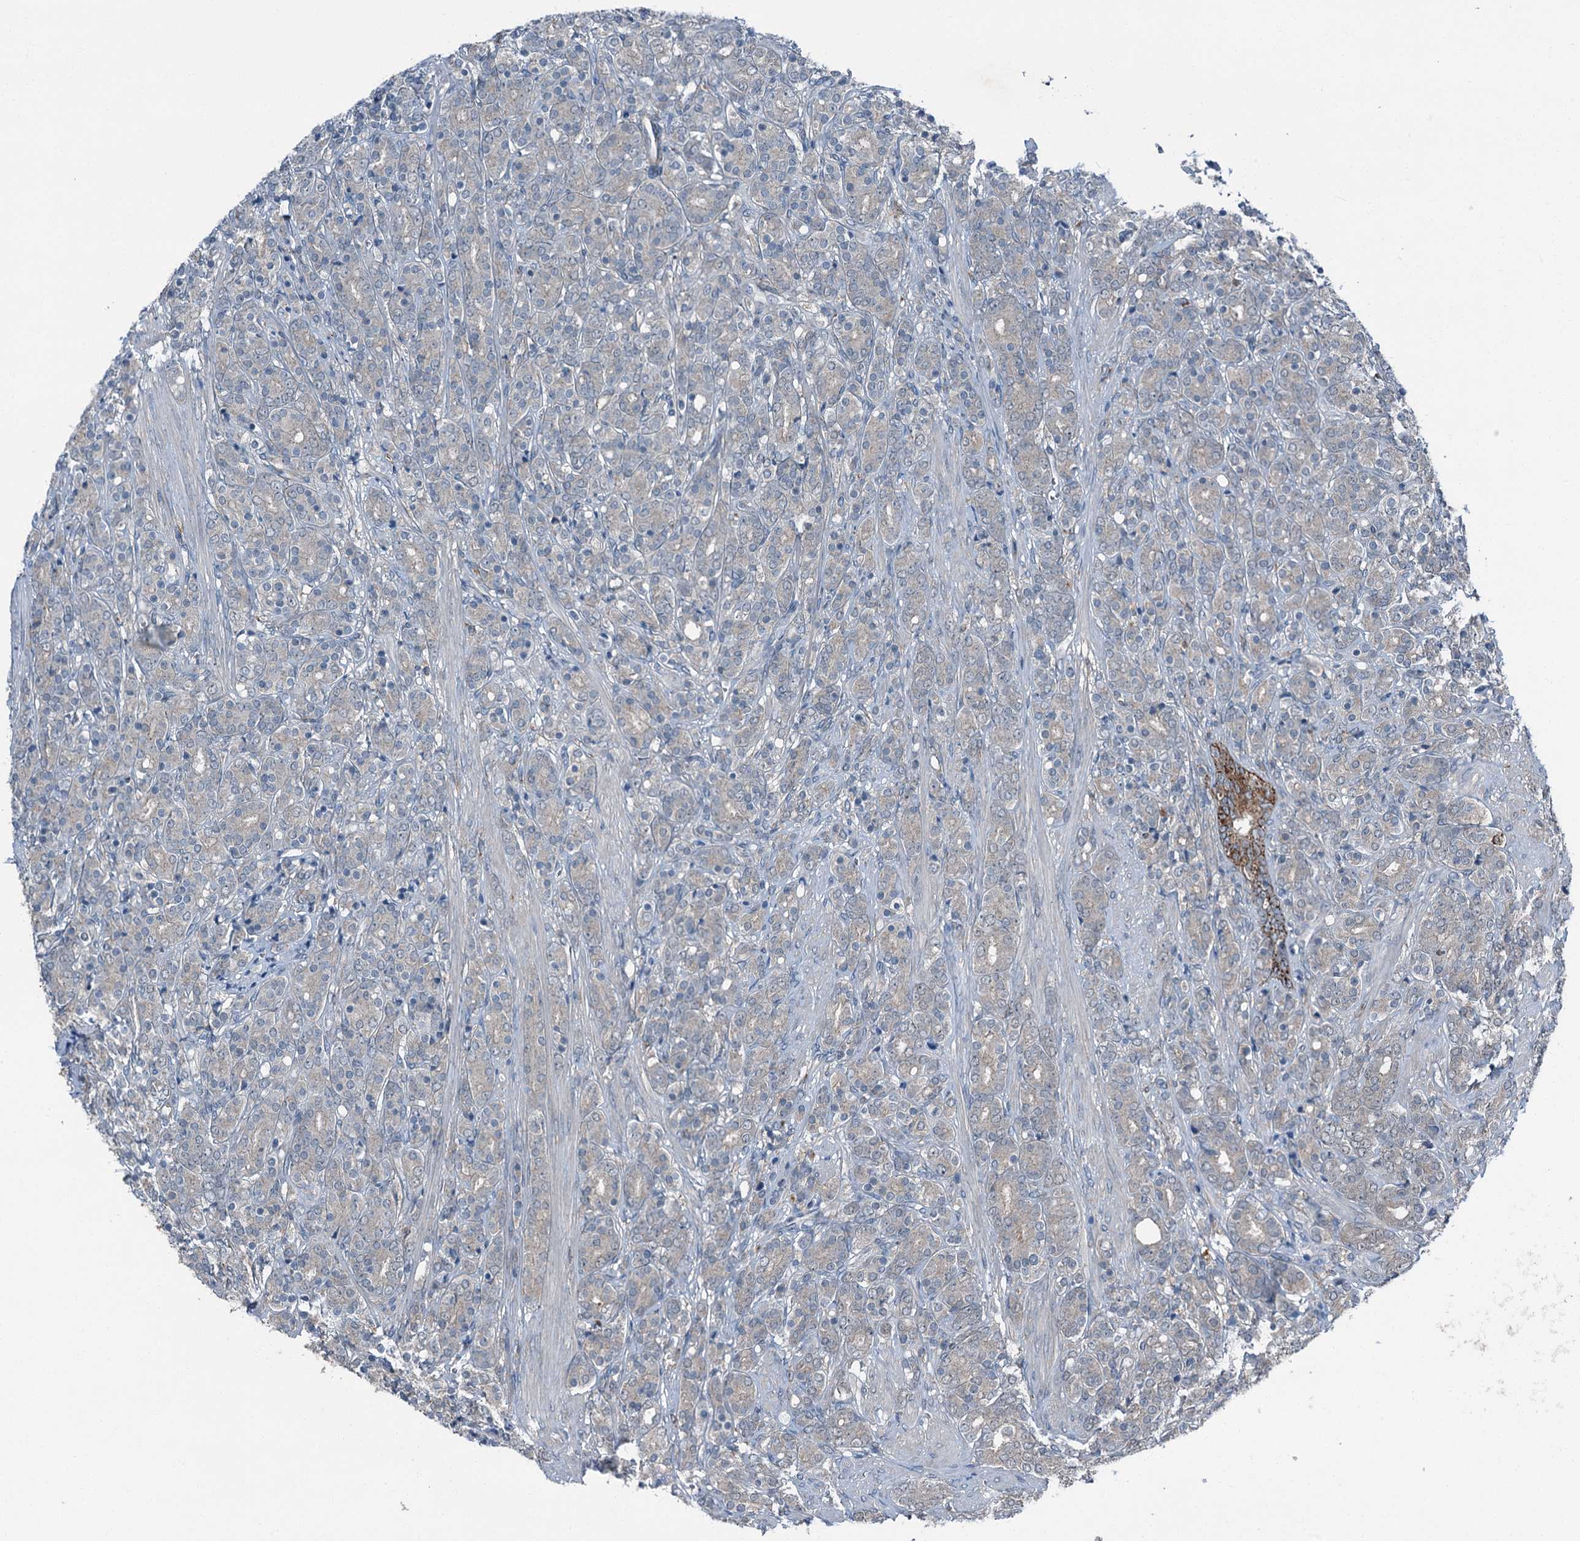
{"staining": {"intensity": "negative", "quantity": "none", "location": "none"}, "tissue": "prostate cancer", "cell_type": "Tumor cells", "image_type": "cancer", "snomed": [{"axis": "morphology", "description": "Adenocarcinoma, High grade"}, {"axis": "topography", "description": "Prostate"}], "caption": "An IHC micrograph of prostate cancer is shown. There is no staining in tumor cells of prostate cancer.", "gene": "AXL", "patient": {"sex": "male", "age": 62}}